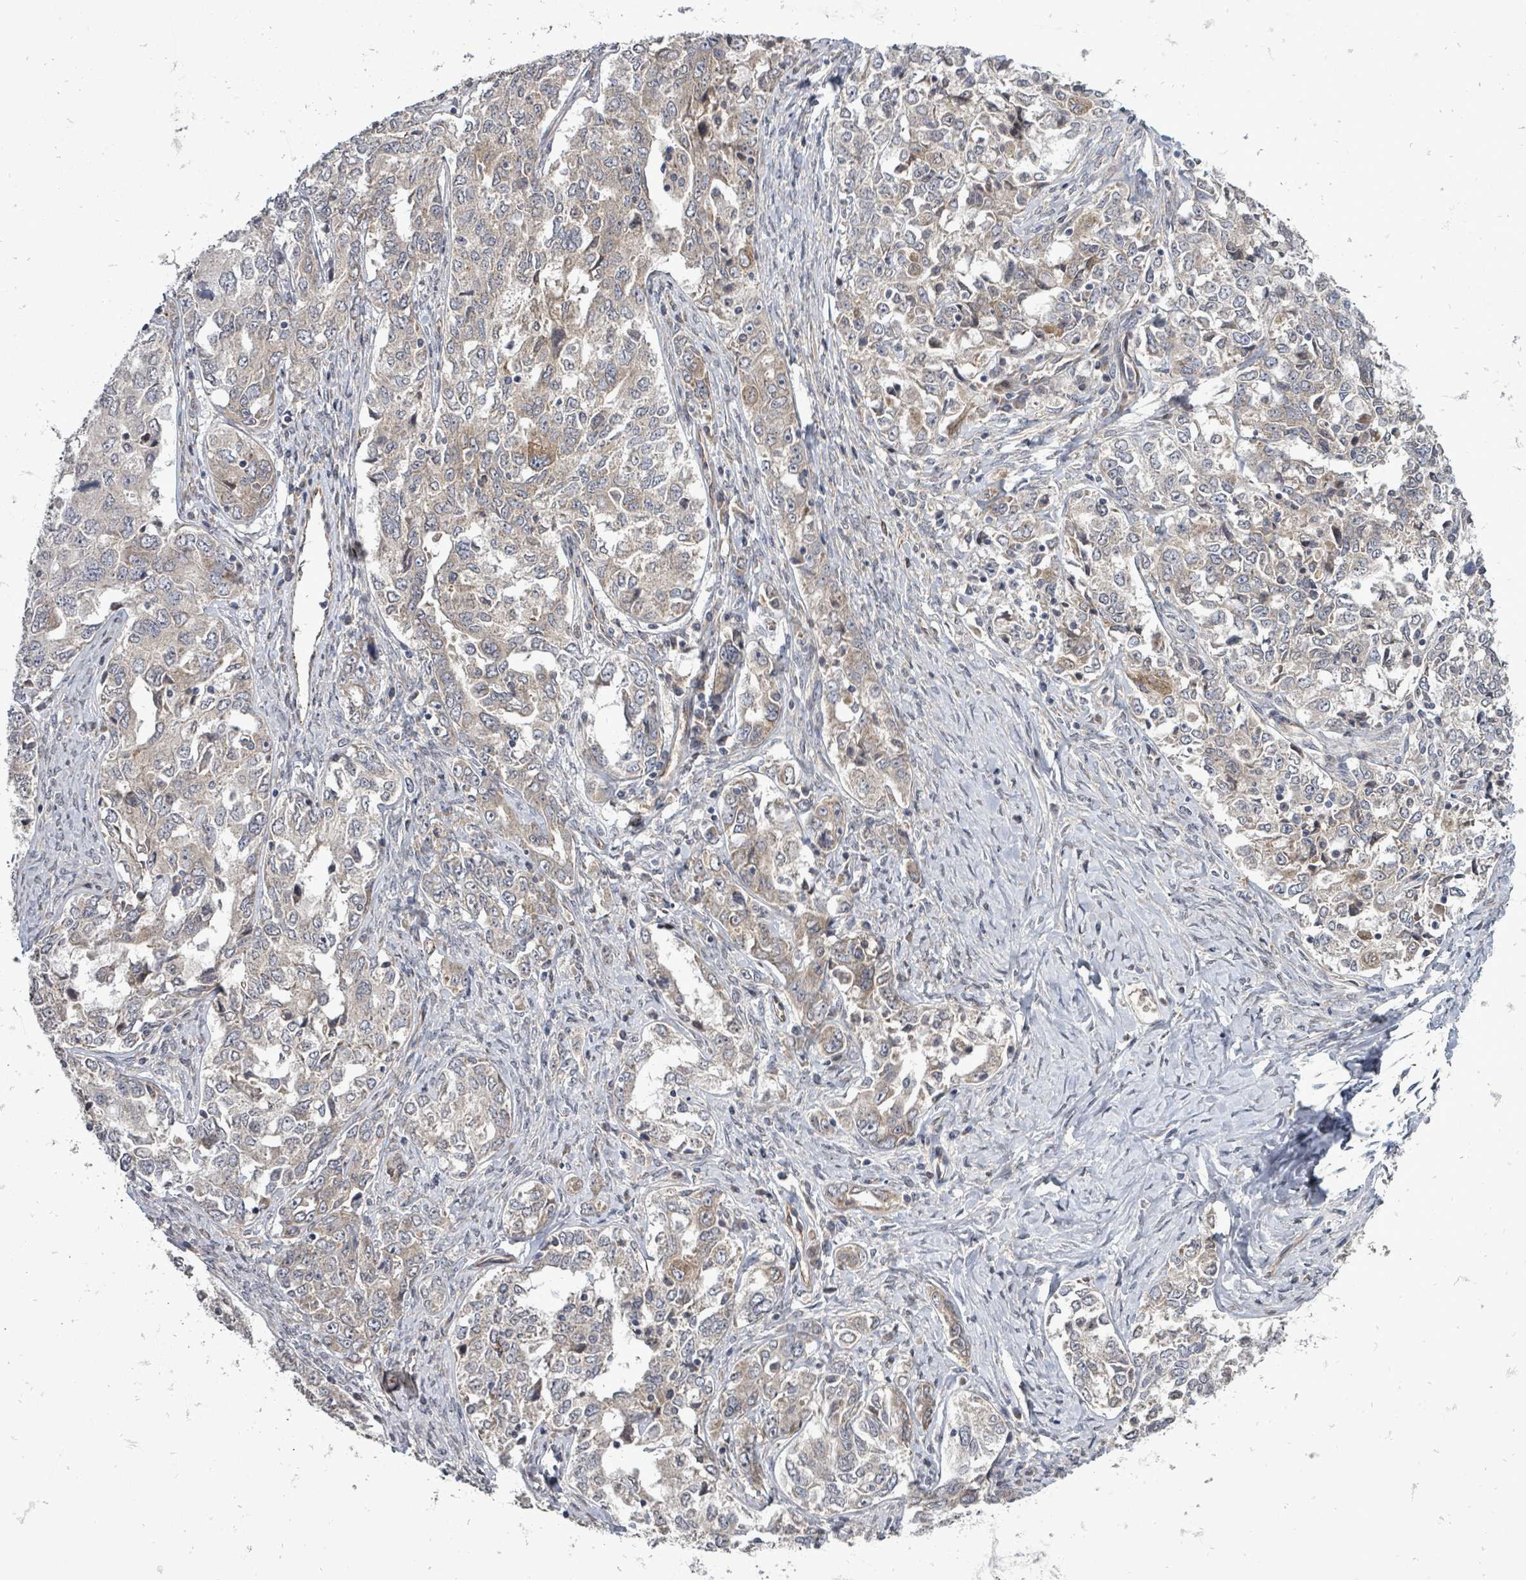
{"staining": {"intensity": "weak", "quantity": ">75%", "location": "cytoplasmic/membranous"}, "tissue": "ovarian cancer", "cell_type": "Tumor cells", "image_type": "cancer", "snomed": [{"axis": "morphology", "description": "Carcinoma, endometroid"}, {"axis": "topography", "description": "Ovary"}], "caption": "Protein expression analysis of human ovarian cancer reveals weak cytoplasmic/membranous staining in approximately >75% of tumor cells.", "gene": "RALGAPB", "patient": {"sex": "female", "age": 62}}